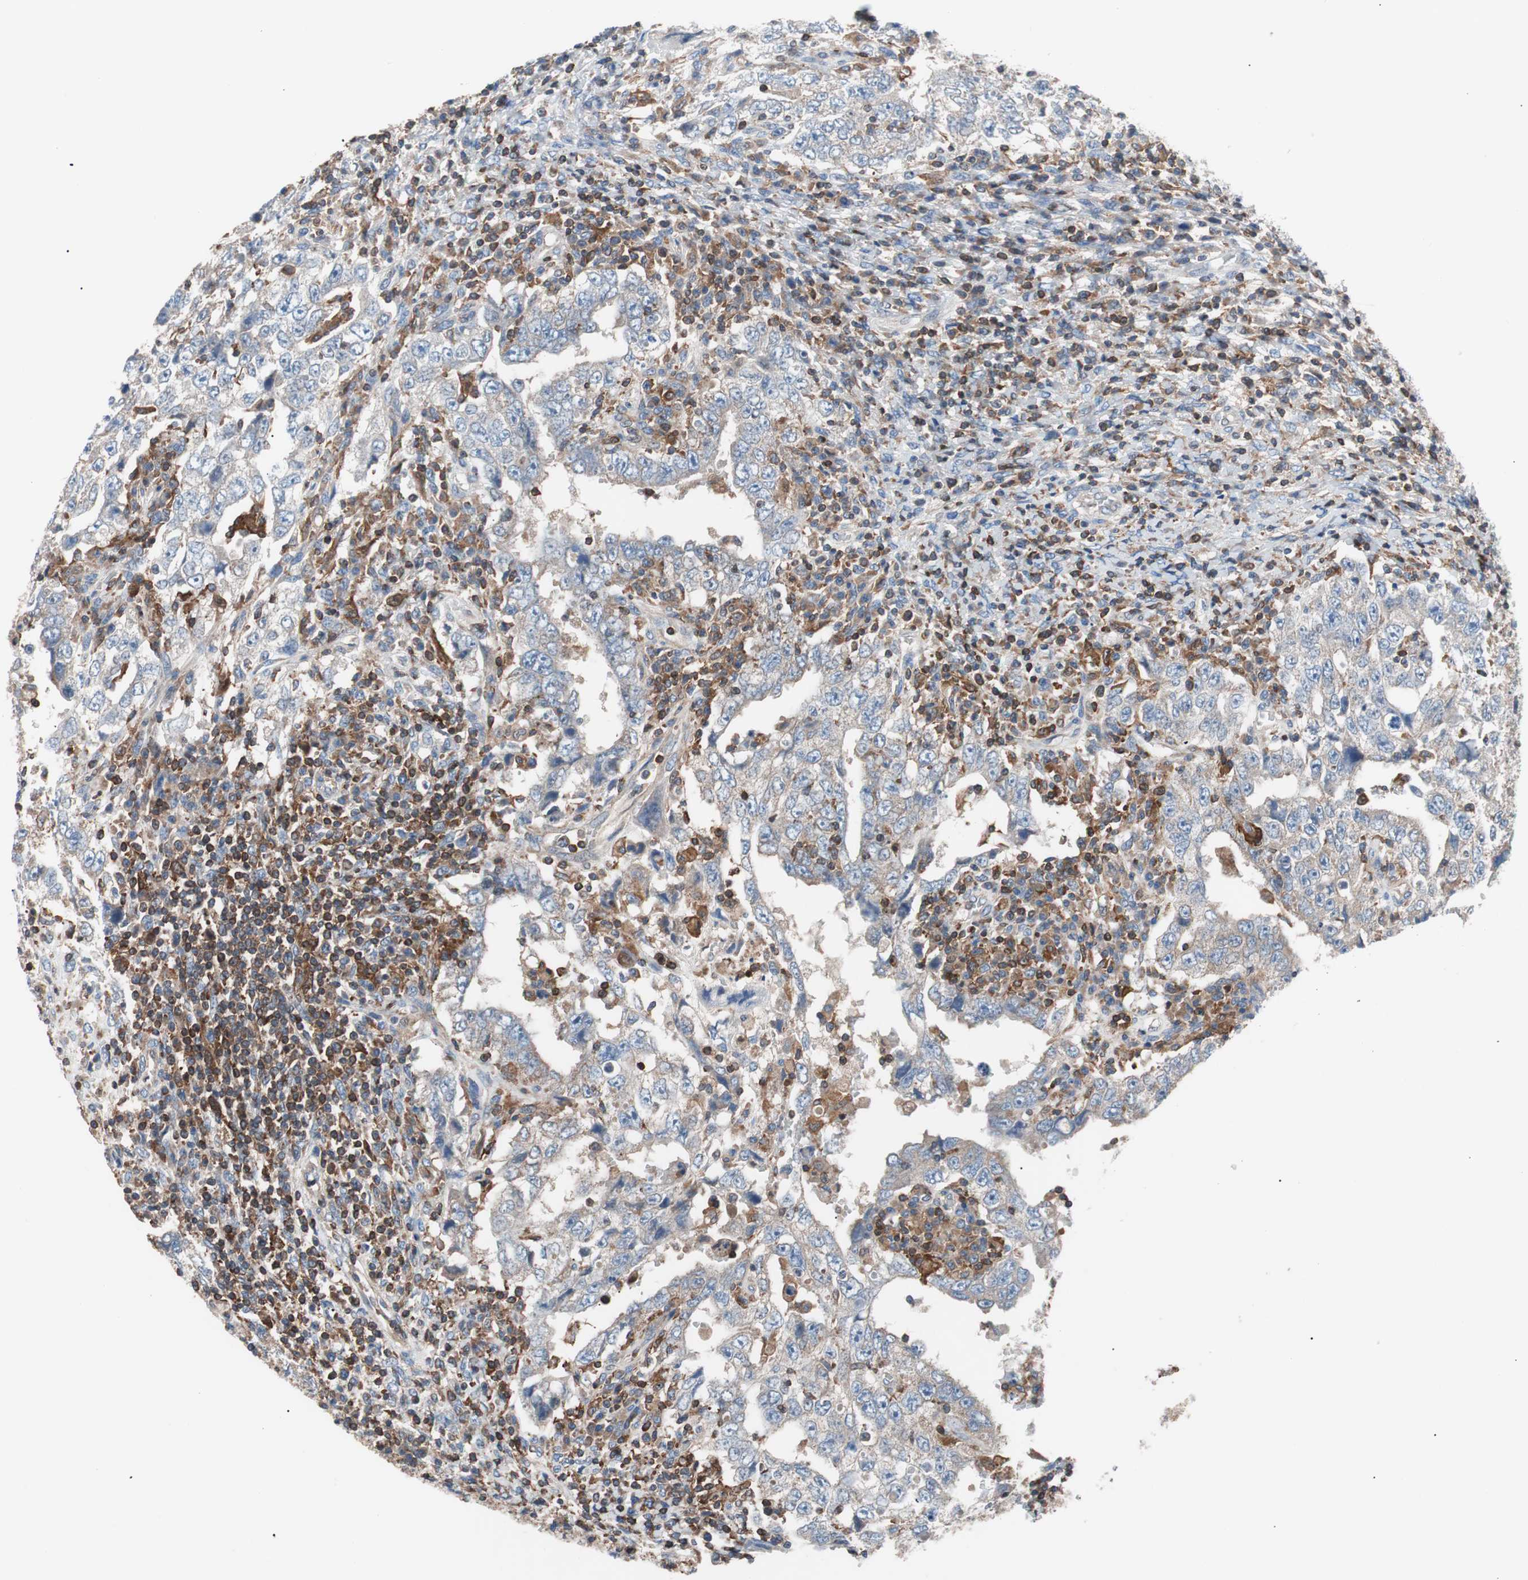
{"staining": {"intensity": "weak", "quantity": ">75%", "location": "cytoplasmic/membranous"}, "tissue": "testis cancer", "cell_type": "Tumor cells", "image_type": "cancer", "snomed": [{"axis": "morphology", "description": "Carcinoma, Embryonal, NOS"}, {"axis": "topography", "description": "Testis"}], "caption": "A micrograph of human testis cancer stained for a protein shows weak cytoplasmic/membranous brown staining in tumor cells.", "gene": "PIK3R1", "patient": {"sex": "male", "age": 26}}